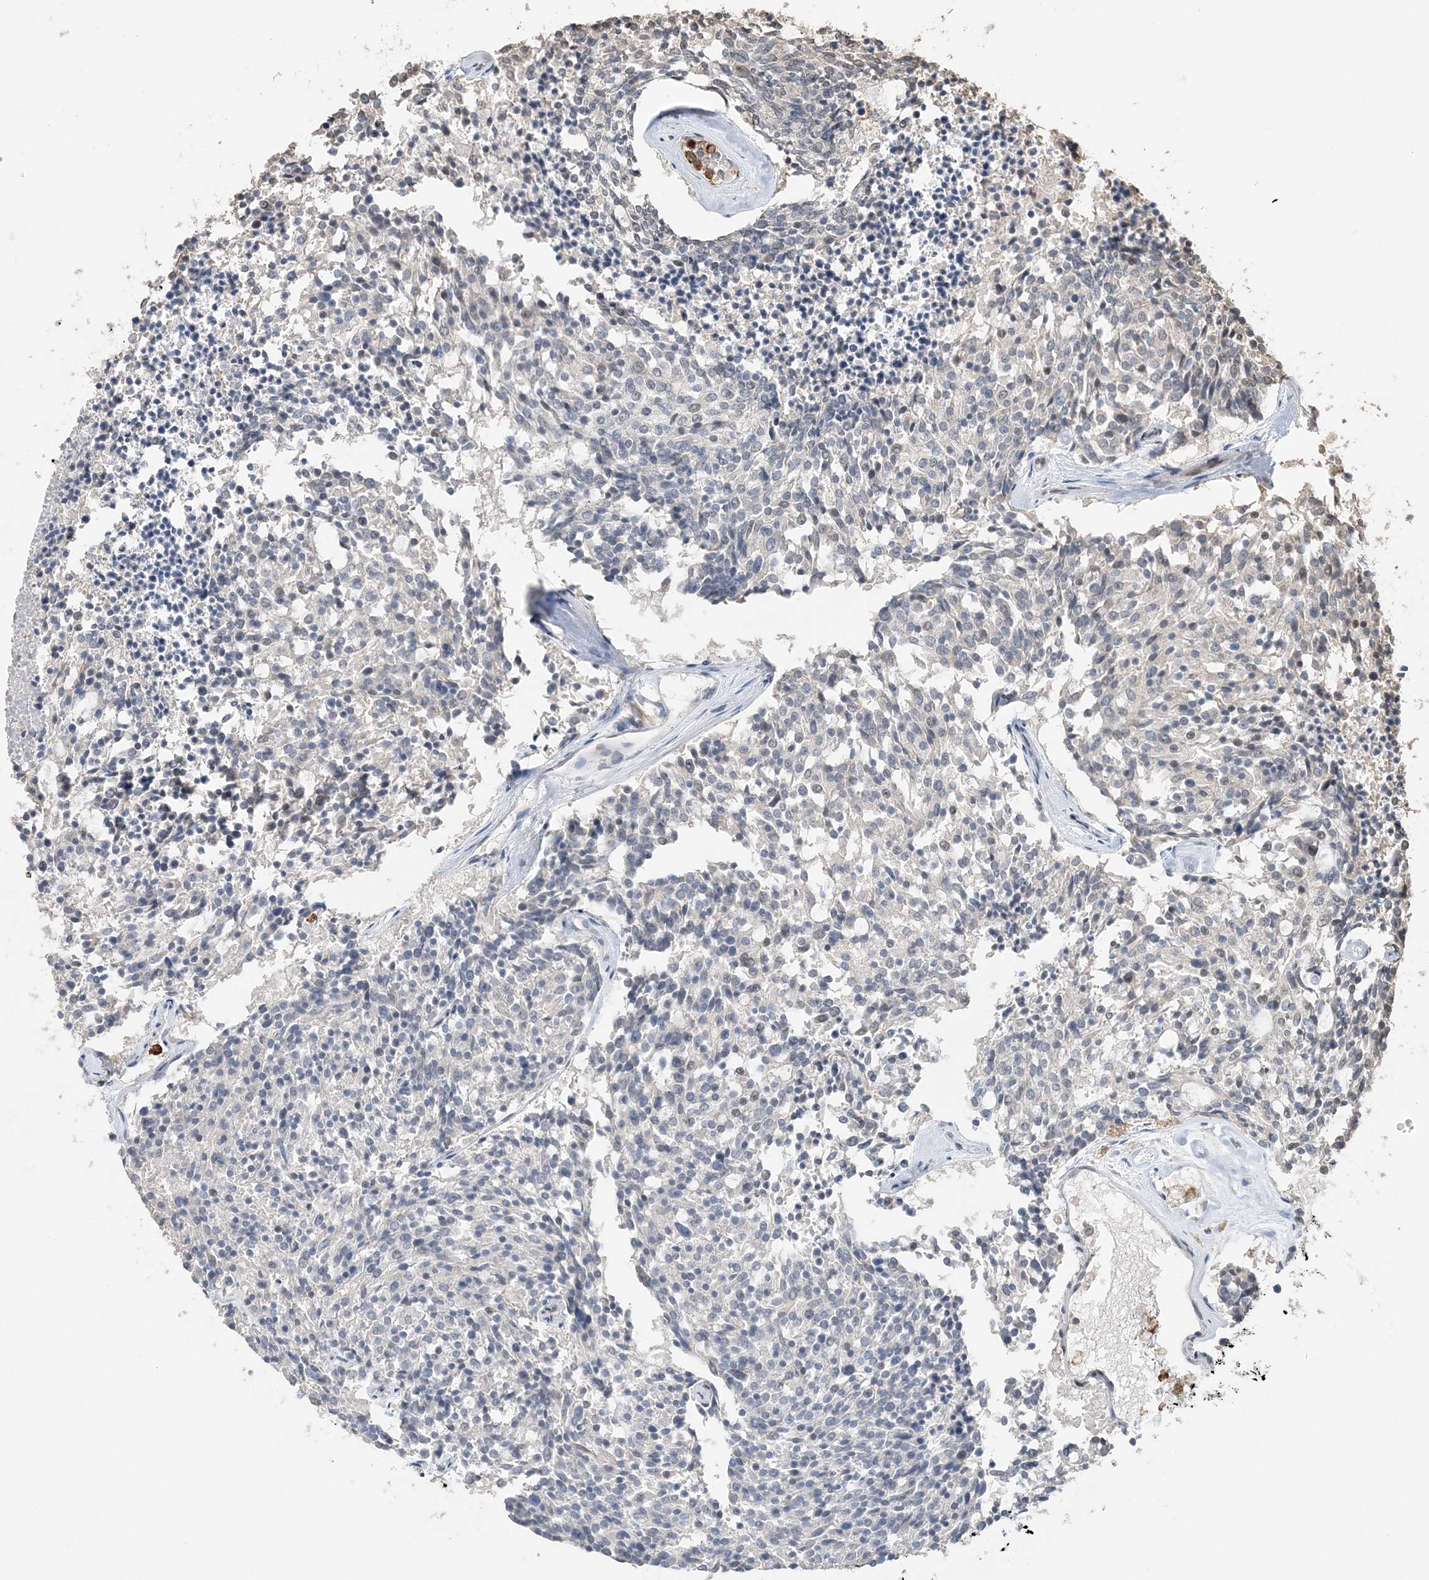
{"staining": {"intensity": "negative", "quantity": "none", "location": "none"}, "tissue": "carcinoid", "cell_type": "Tumor cells", "image_type": "cancer", "snomed": [{"axis": "morphology", "description": "Carcinoid, malignant, NOS"}, {"axis": "topography", "description": "Pancreas"}], "caption": "Malignant carcinoid was stained to show a protein in brown. There is no significant expression in tumor cells. (DAB IHC visualized using brightfield microscopy, high magnification).", "gene": "FAM110A", "patient": {"sex": "female", "age": 54}}